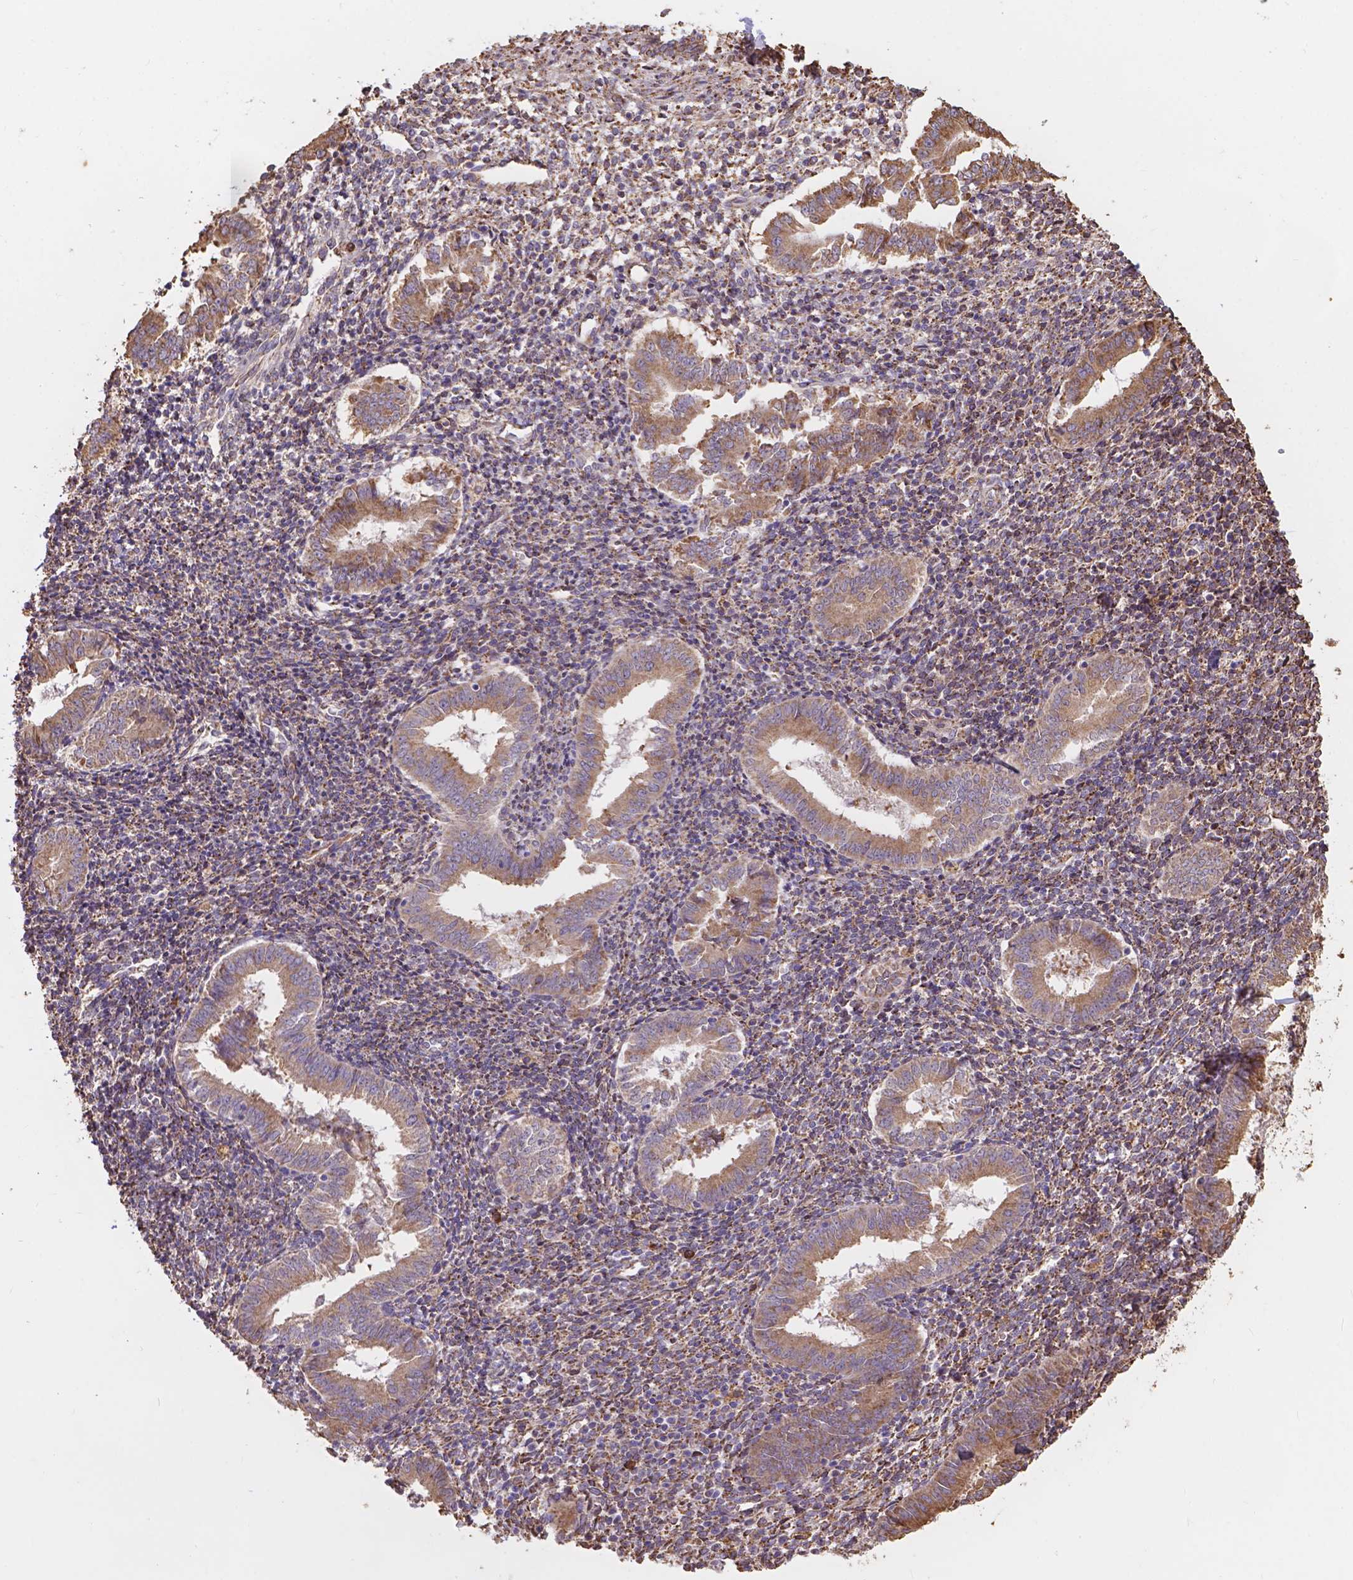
{"staining": {"intensity": "moderate", "quantity": "<25%", "location": "cytoplasmic/membranous"}, "tissue": "endometrium", "cell_type": "Cells in endometrial stroma", "image_type": "normal", "snomed": [{"axis": "morphology", "description": "Normal tissue, NOS"}, {"axis": "topography", "description": "Endometrium"}], "caption": "IHC of normal human endometrium exhibits low levels of moderate cytoplasmic/membranous positivity in about <25% of cells in endometrial stroma. Nuclei are stained in blue.", "gene": "IPO11", "patient": {"sex": "female", "age": 25}}